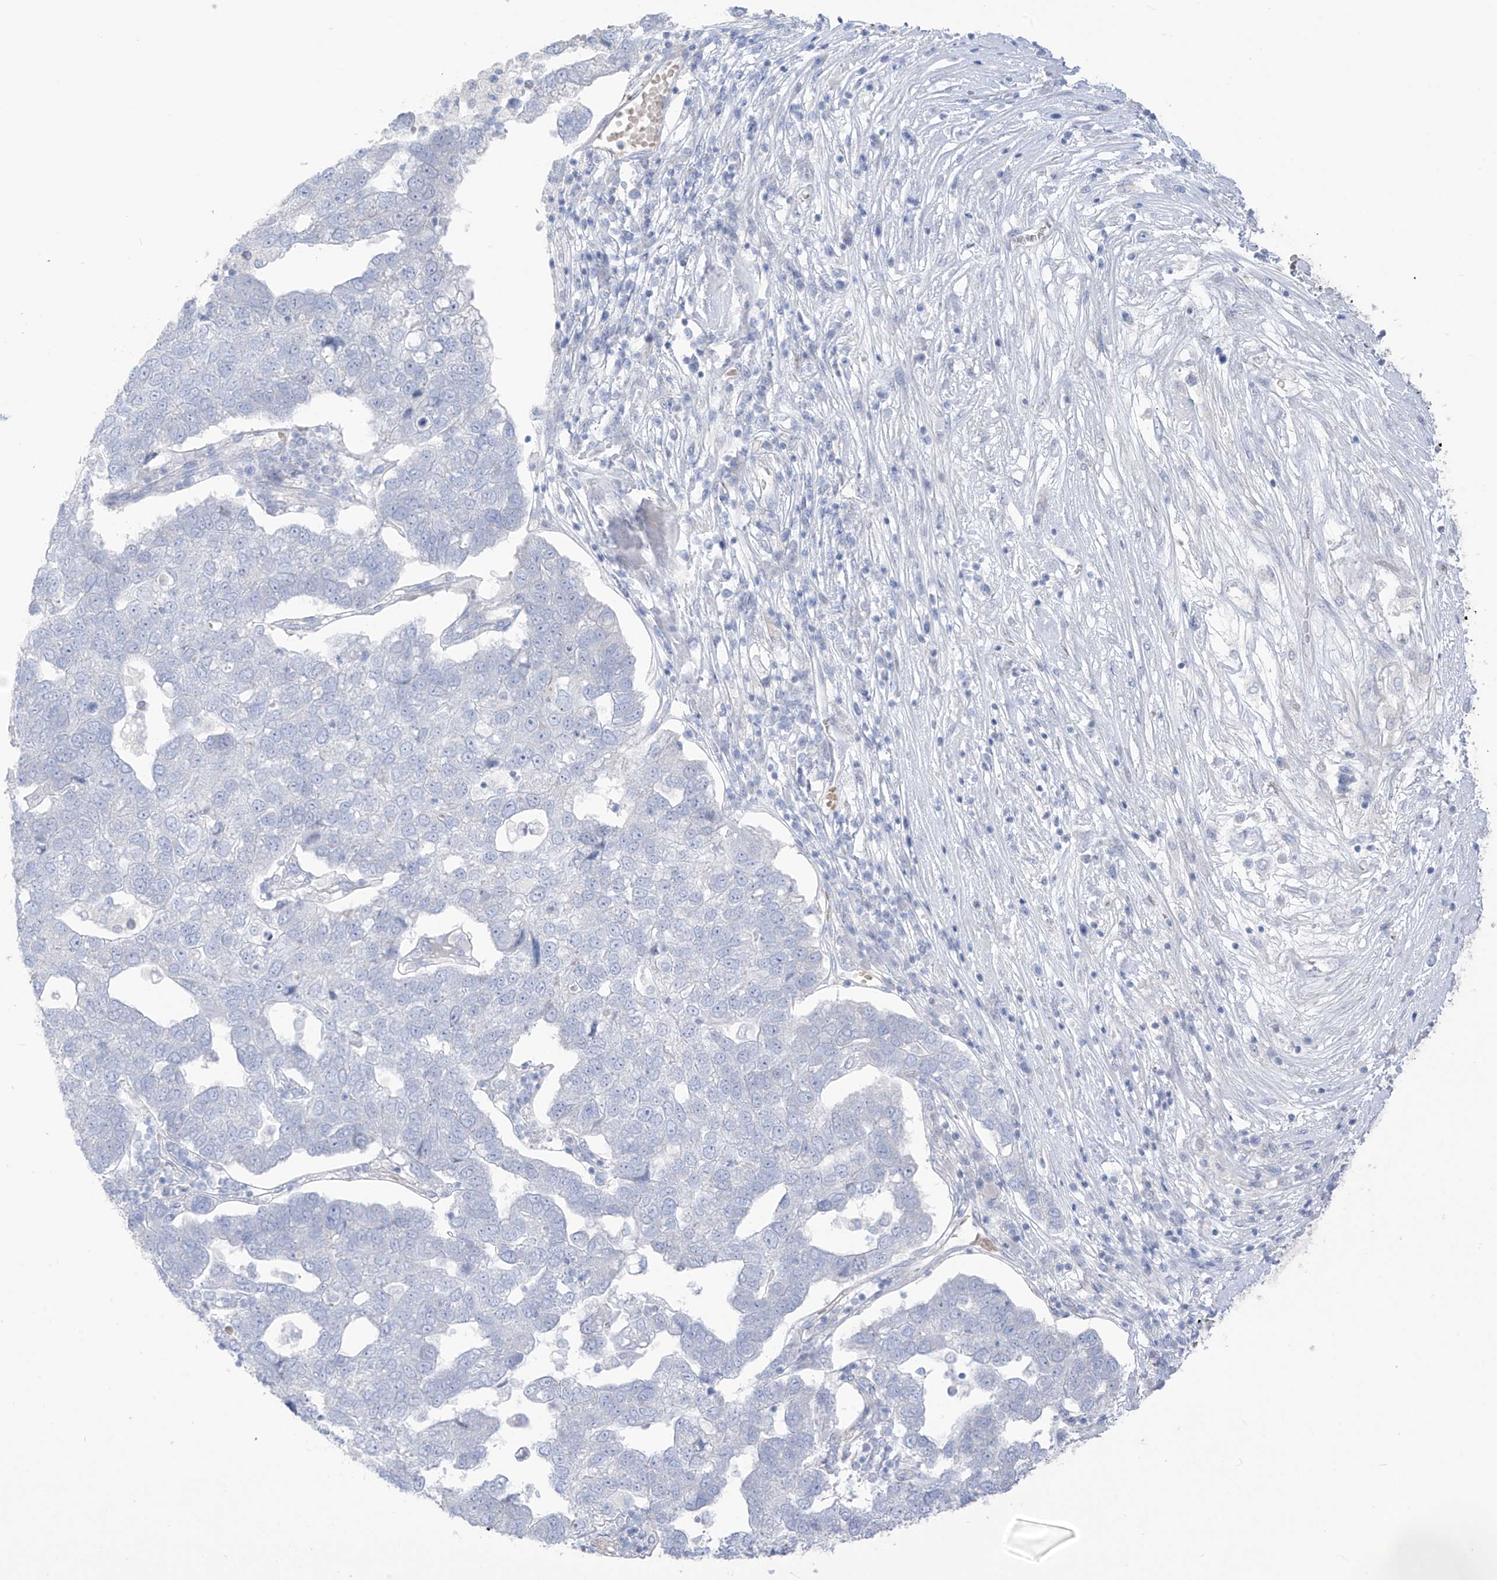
{"staining": {"intensity": "negative", "quantity": "none", "location": "none"}, "tissue": "pancreatic cancer", "cell_type": "Tumor cells", "image_type": "cancer", "snomed": [{"axis": "morphology", "description": "Adenocarcinoma, NOS"}, {"axis": "topography", "description": "Pancreas"}], "caption": "Immunohistochemistry histopathology image of human pancreatic cancer (adenocarcinoma) stained for a protein (brown), which exhibits no expression in tumor cells. (Brightfield microscopy of DAB (3,3'-diaminobenzidine) immunohistochemistry (IHC) at high magnification).", "gene": "ASPRV1", "patient": {"sex": "female", "age": 61}}